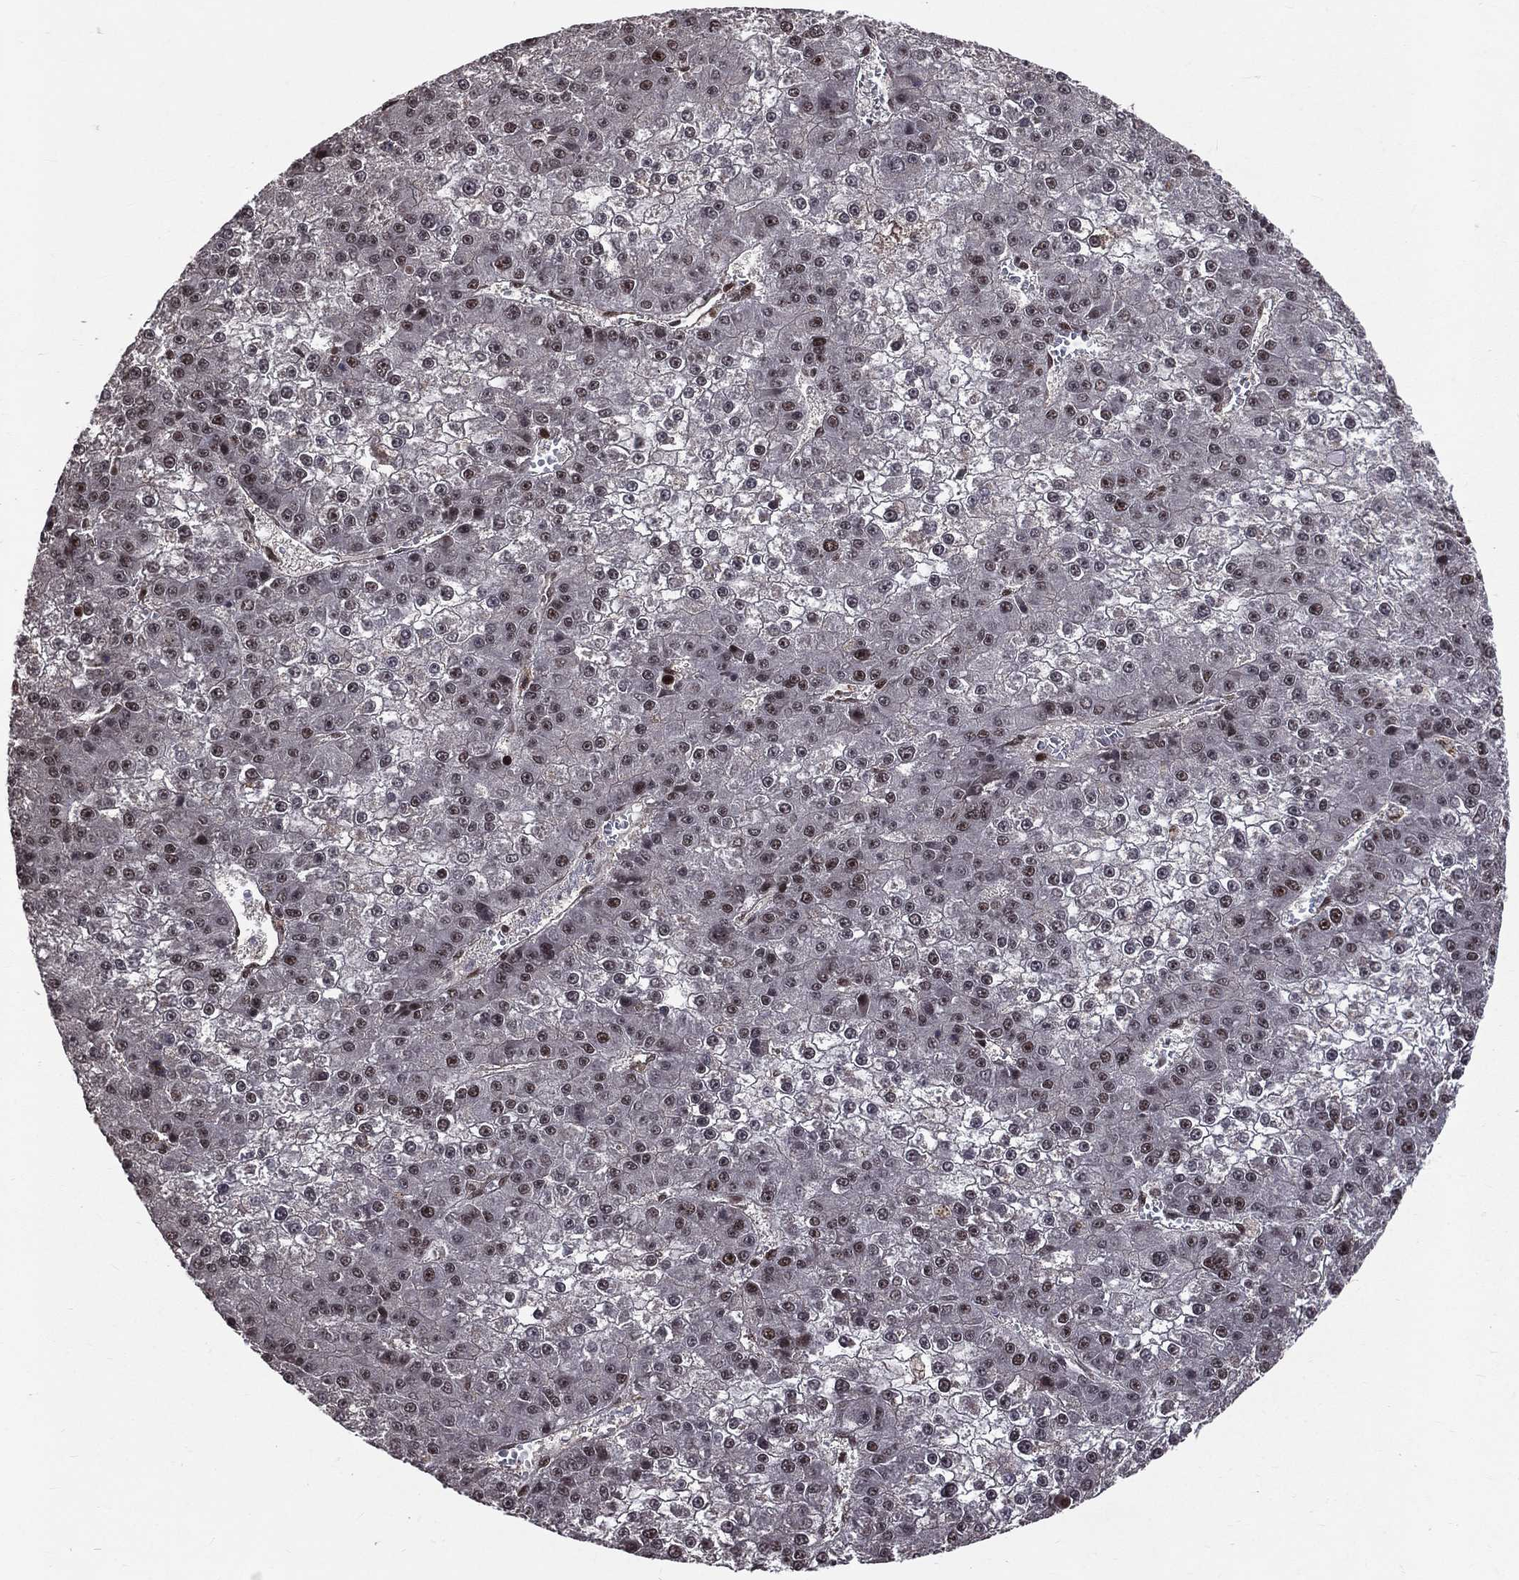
{"staining": {"intensity": "moderate", "quantity": "<25%", "location": "nuclear"}, "tissue": "liver cancer", "cell_type": "Tumor cells", "image_type": "cancer", "snomed": [{"axis": "morphology", "description": "Carcinoma, Hepatocellular, NOS"}, {"axis": "topography", "description": "Liver"}], "caption": "A photomicrograph showing moderate nuclear positivity in approximately <25% of tumor cells in liver hepatocellular carcinoma, as visualized by brown immunohistochemical staining.", "gene": "SMC3", "patient": {"sex": "female", "age": 73}}